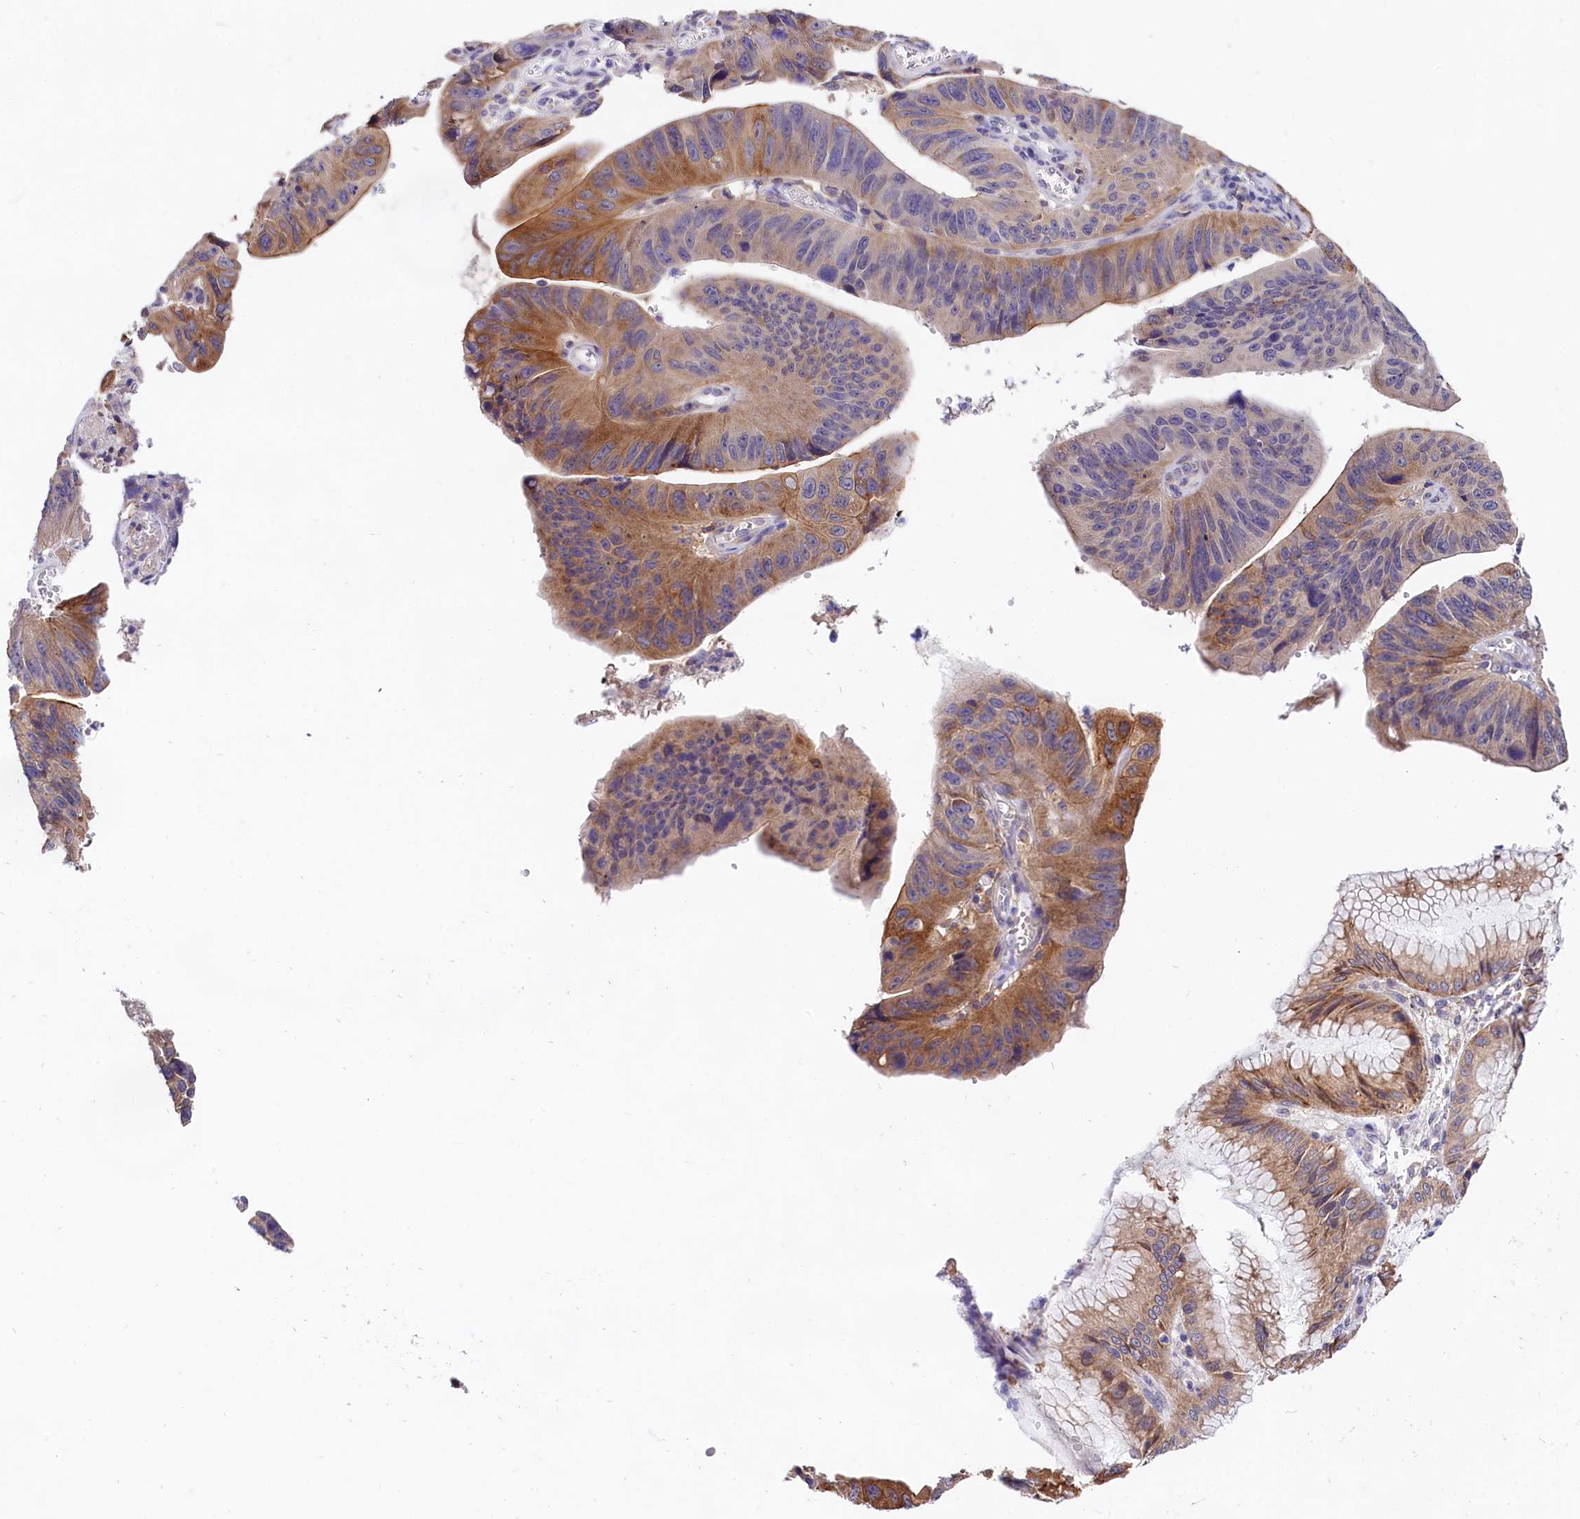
{"staining": {"intensity": "moderate", "quantity": "25%-75%", "location": "cytoplasmic/membranous"}, "tissue": "stomach cancer", "cell_type": "Tumor cells", "image_type": "cancer", "snomed": [{"axis": "morphology", "description": "Adenocarcinoma, NOS"}, {"axis": "topography", "description": "Stomach"}], "caption": "Tumor cells show medium levels of moderate cytoplasmic/membranous positivity in about 25%-75% of cells in human adenocarcinoma (stomach).", "gene": "OAS3", "patient": {"sex": "male", "age": 59}}